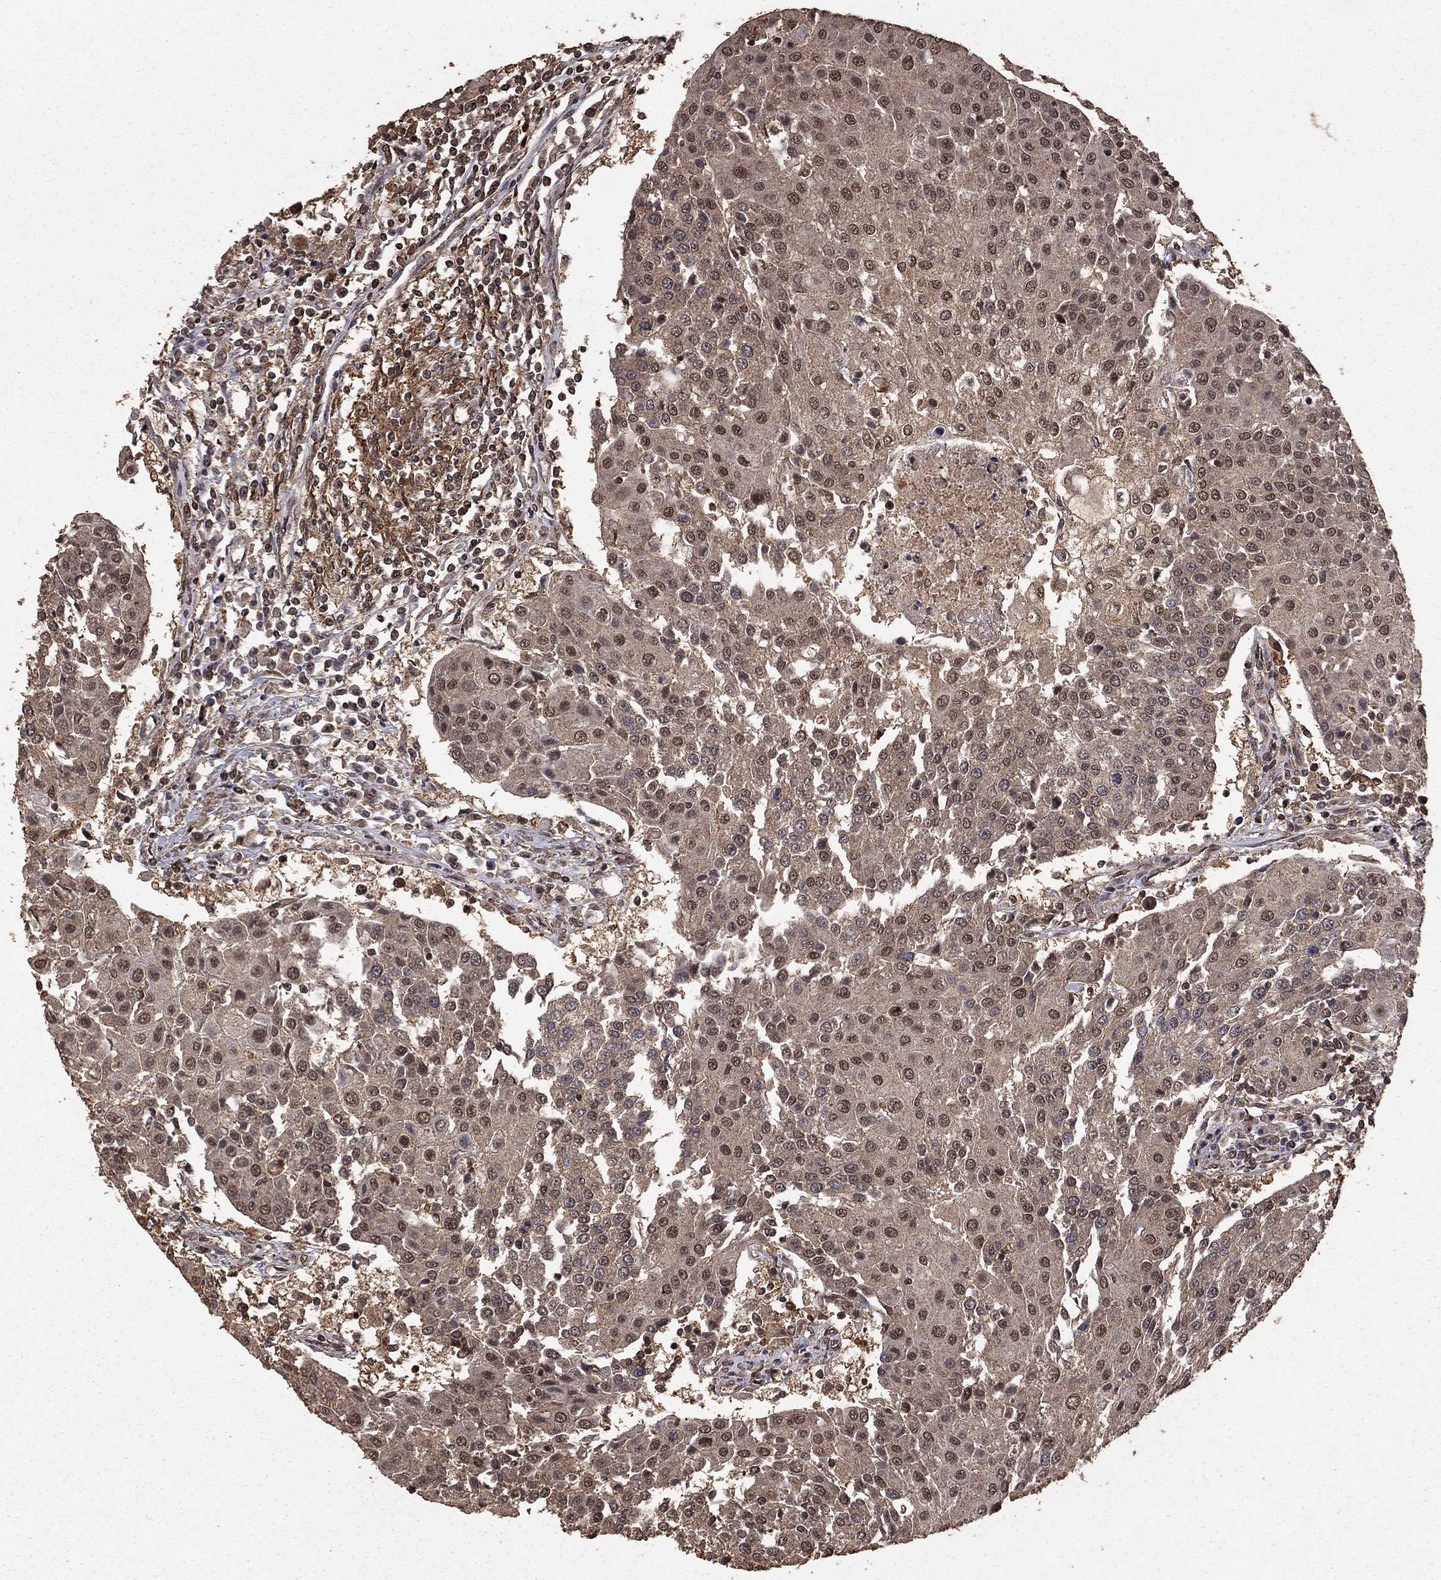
{"staining": {"intensity": "moderate", "quantity": "25%-75%", "location": "nuclear"}, "tissue": "urothelial cancer", "cell_type": "Tumor cells", "image_type": "cancer", "snomed": [{"axis": "morphology", "description": "Urothelial carcinoma, High grade"}, {"axis": "topography", "description": "Urinary bladder"}], "caption": "Immunohistochemical staining of human urothelial cancer demonstrates moderate nuclear protein staining in approximately 25%-75% of tumor cells.", "gene": "PRDM1", "patient": {"sex": "female", "age": 85}}